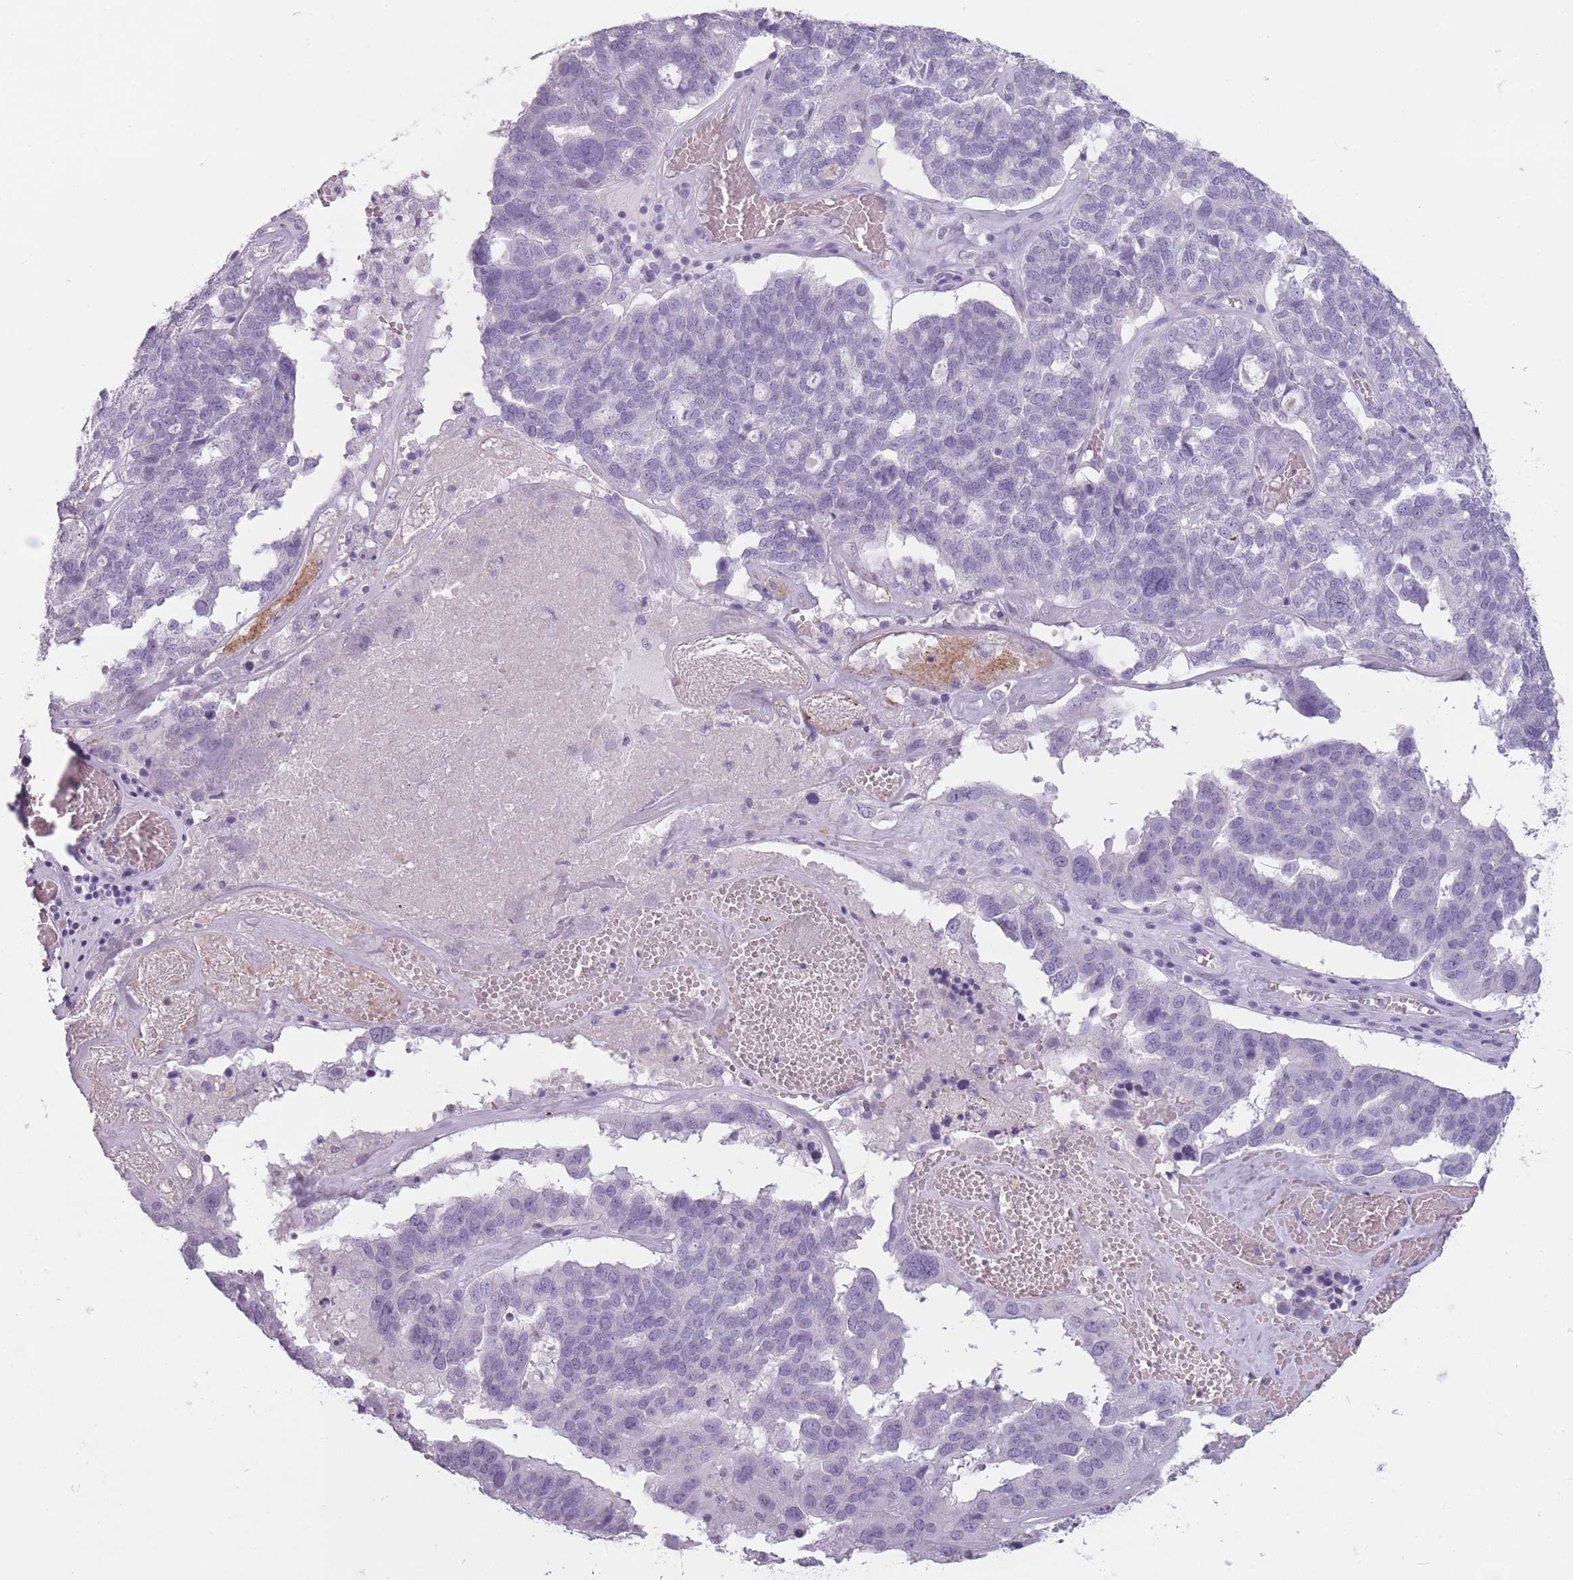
{"staining": {"intensity": "negative", "quantity": "none", "location": "none"}, "tissue": "ovarian cancer", "cell_type": "Tumor cells", "image_type": "cancer", "snomed": [{"axis": "morphology", "description": "Cystadenocarcinoma, serous, NOS"}, {"axis": "topography", "description": "Ovary"}], "caption": "Immunohistochemistry (IHC) photomicrograph of human serous cystadenocarcinoma (ovarian) stained for a protein (brown), which demonstrates no positivity in tumor cells.", "gene": "RFX4", "patient": {"sex": "female", "age": 59}}